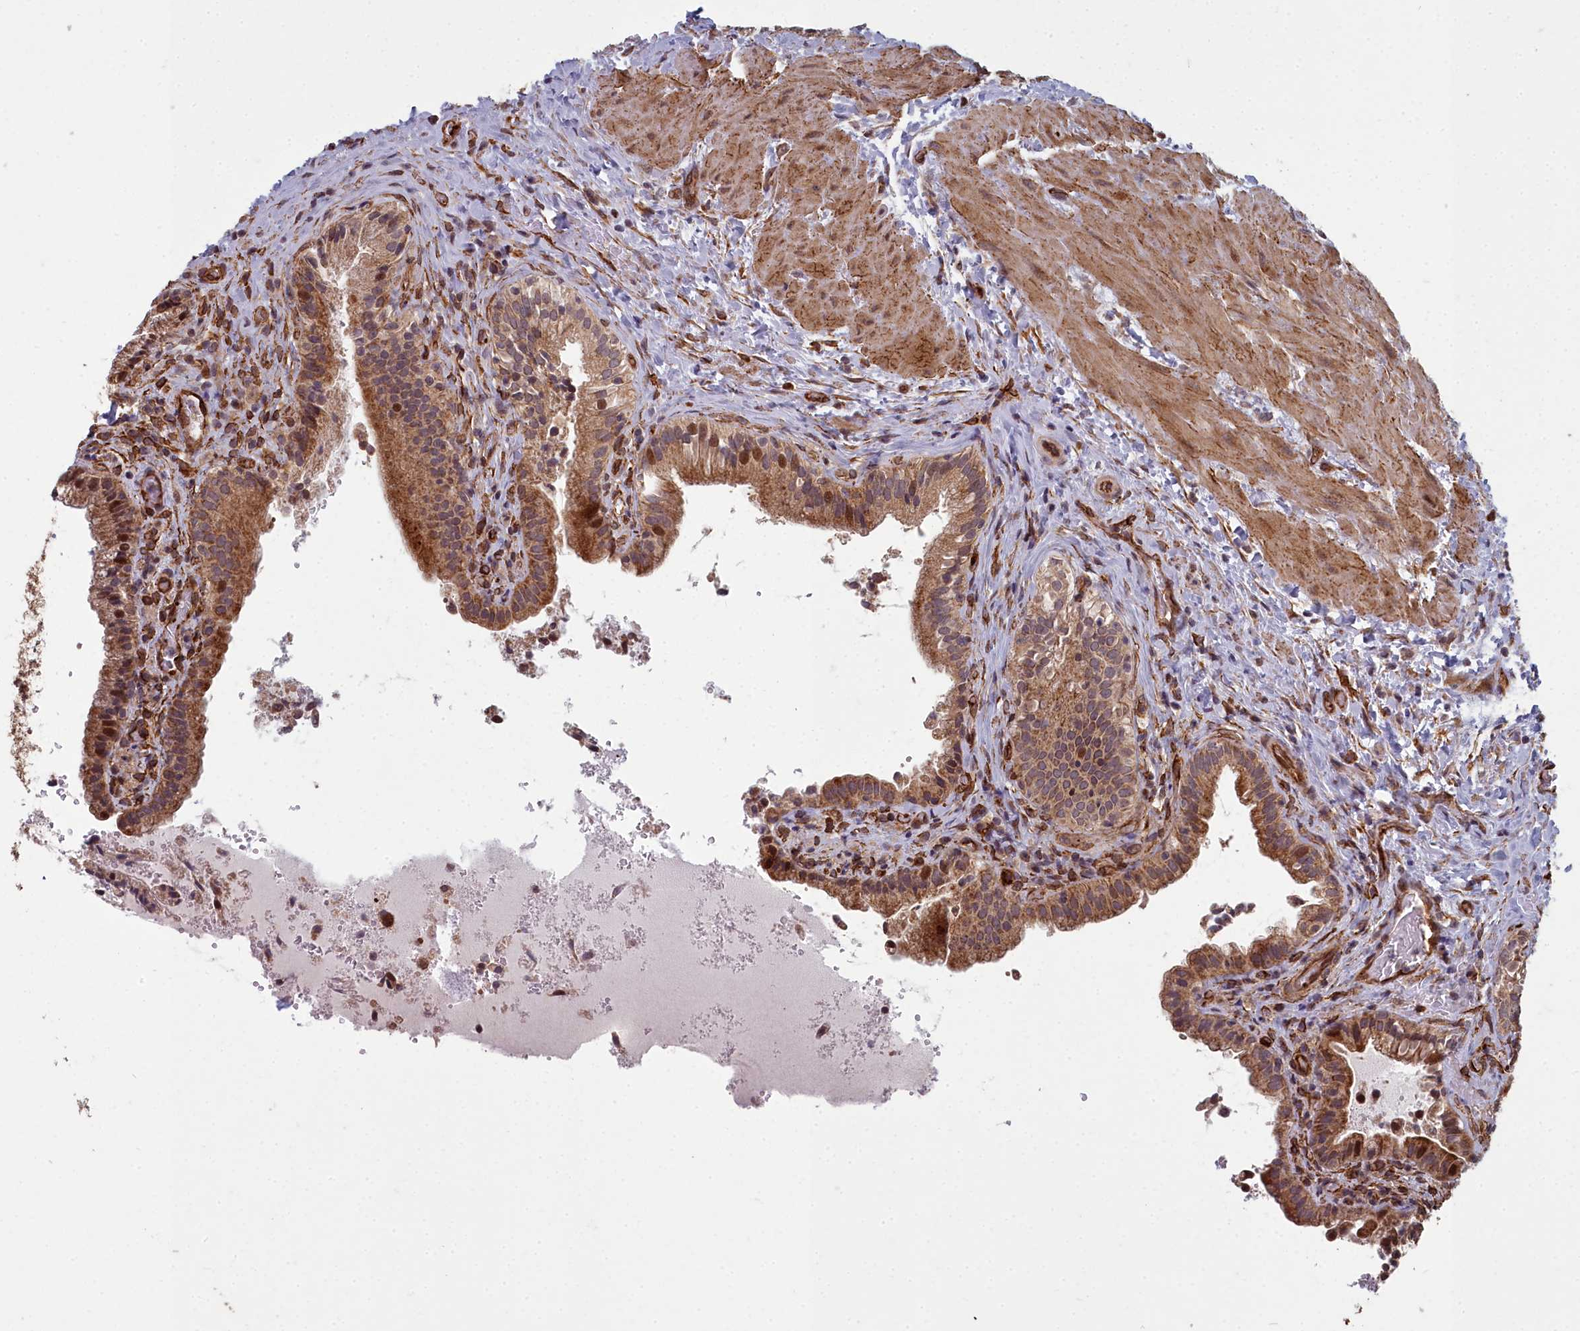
{"staining": {"intensity": "strong", "quantity": ">75%", "location": "cytoplasmic/membranous,nuclear"}, "tissue": "gallbladder", "cell_type": "Glandular cells", "image_type": "normal", "snomed": [{"axis": "morphology", "description": "Normal tissue, NOS"}, {"axis": "topography", "description": "Gallbladder"}], "caption": "Protein staining shows strong cytoplasmic/membranous,nuclear expression in about >75% of glandular cells in unremarkable gallbladder.", "gene": "TSPYL4", "patient": {"sex": "male", "age": 24}}